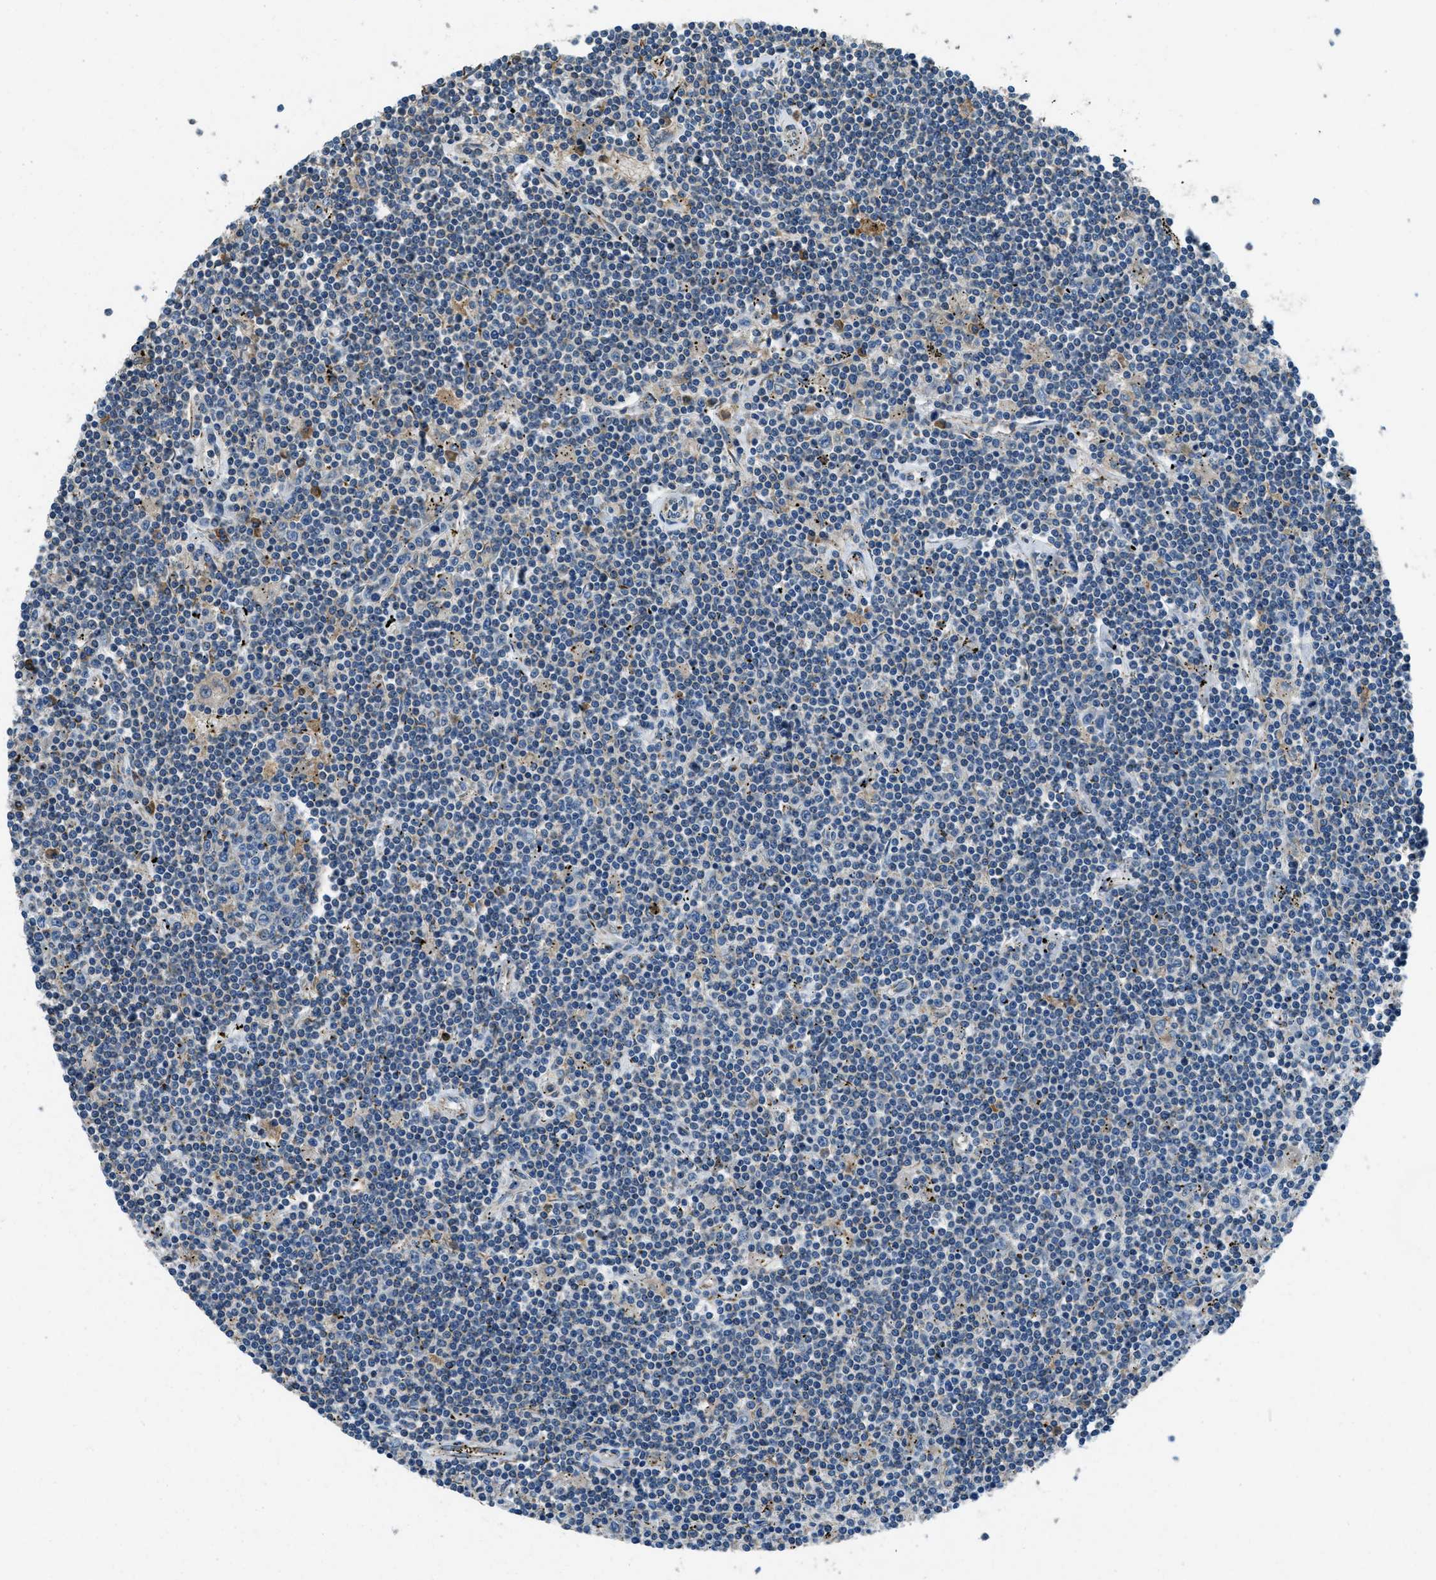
{"staining": {"intensity": "negative", "quantity": "none", "location": "none"}, "tissue": "lymphoma", "cell_type": "Tumor cells", "image_type": "cancer", "snomed": [{"axis": "morphology", "description": "Malignant lymphoma, non-Hodgkin's type, Low grade"}, {"axis": "topography", "description": "Spleen"}], "caption": "Immunohistochemical staining of human malignant lymphoma, non-Hodgkin's type (low-grade) exhibits no significant positivity in tumor cells.", "gene": "GIMAP8", "patient": {"sex": "male", "age": 76}}